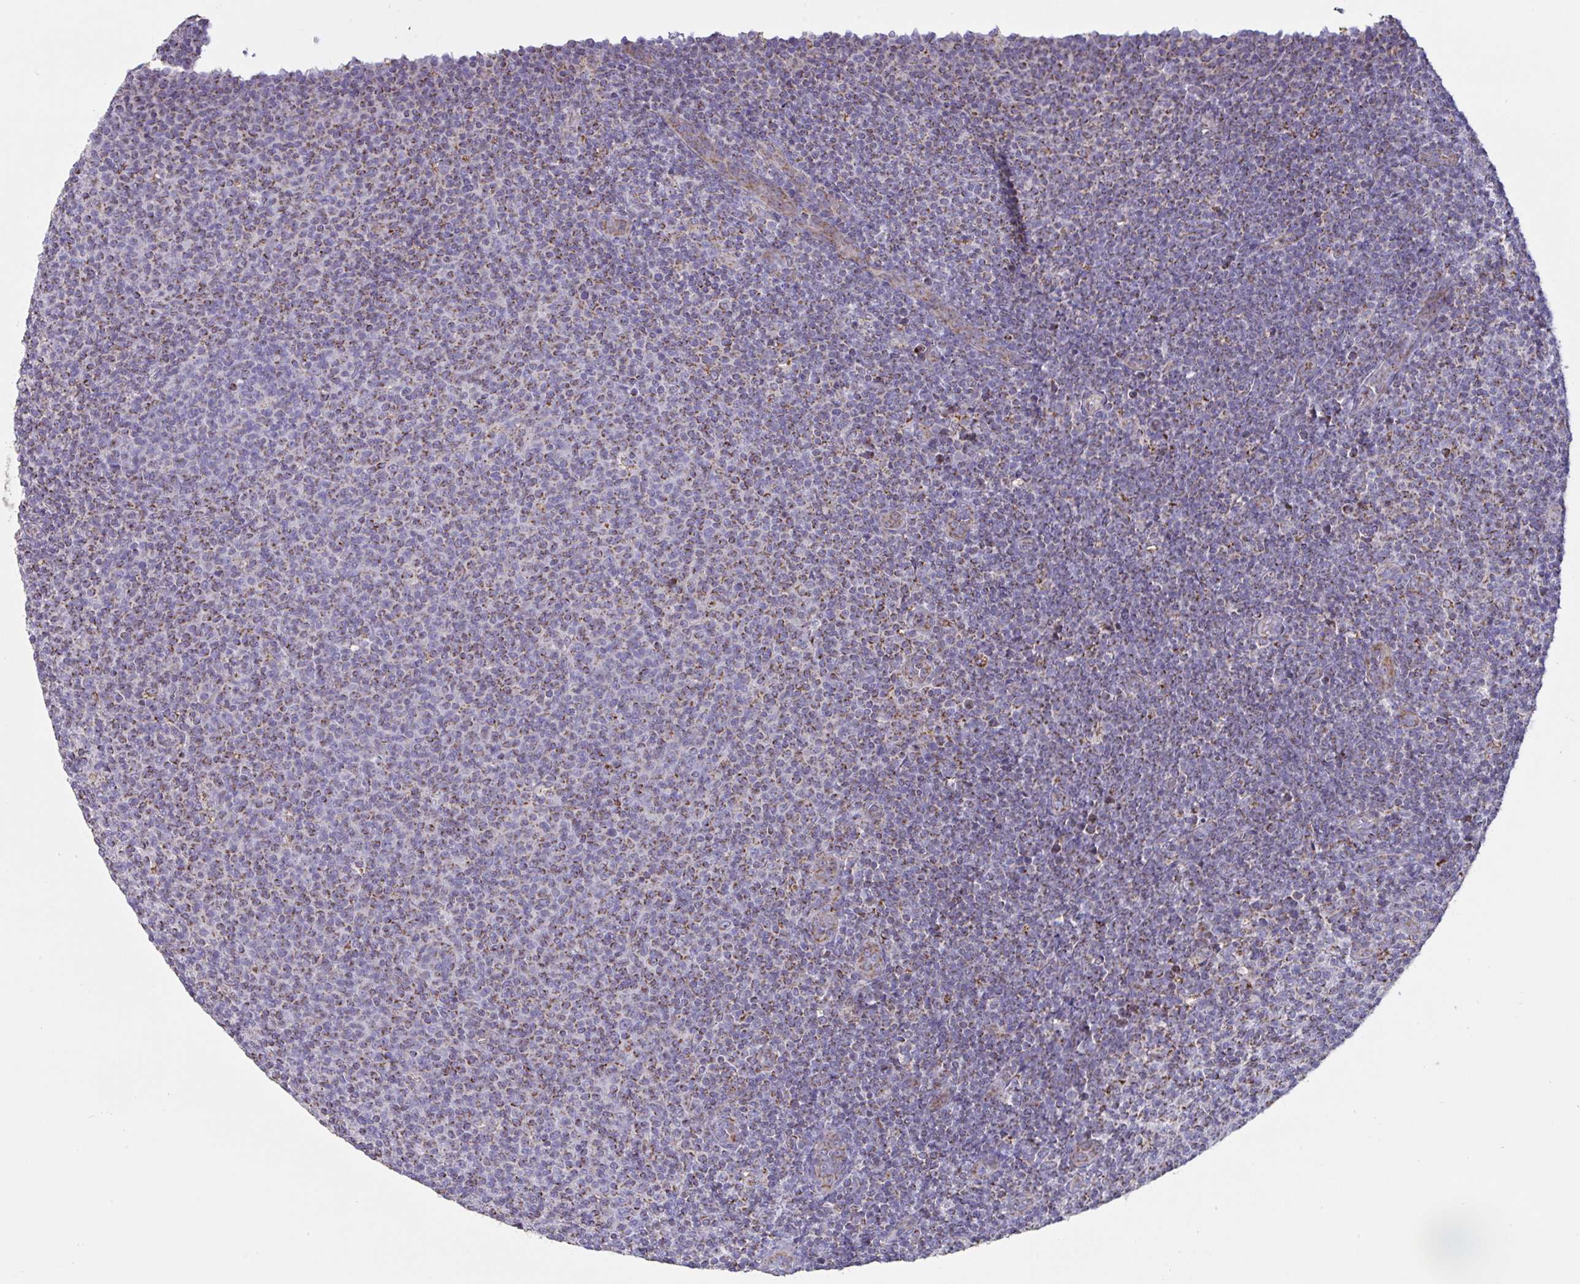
{"staining": {"intensity": "moderate", "quantity": ">75%", "location": "cytoplasmic/membranous"}, "tissue": "lymphoma", "cell_type": "Tumor cells", "image_type": "cancer", "snomed": [{"axis": "morphology", "description": "Malignant lymphoma, non-Hodgkin's type, Low grade"}, {"axis": "topography", "description": "Lymph node"}], "caption": "Malignant lymphoma, non-Hodgkin's type (low-grade) stained with a brown dye reveals moderate cytoplasmic/membranous positive positivity in about >75% of tumor cells.", "gene": "DOK7", "patient": {"sex": "male", "age": 66}}